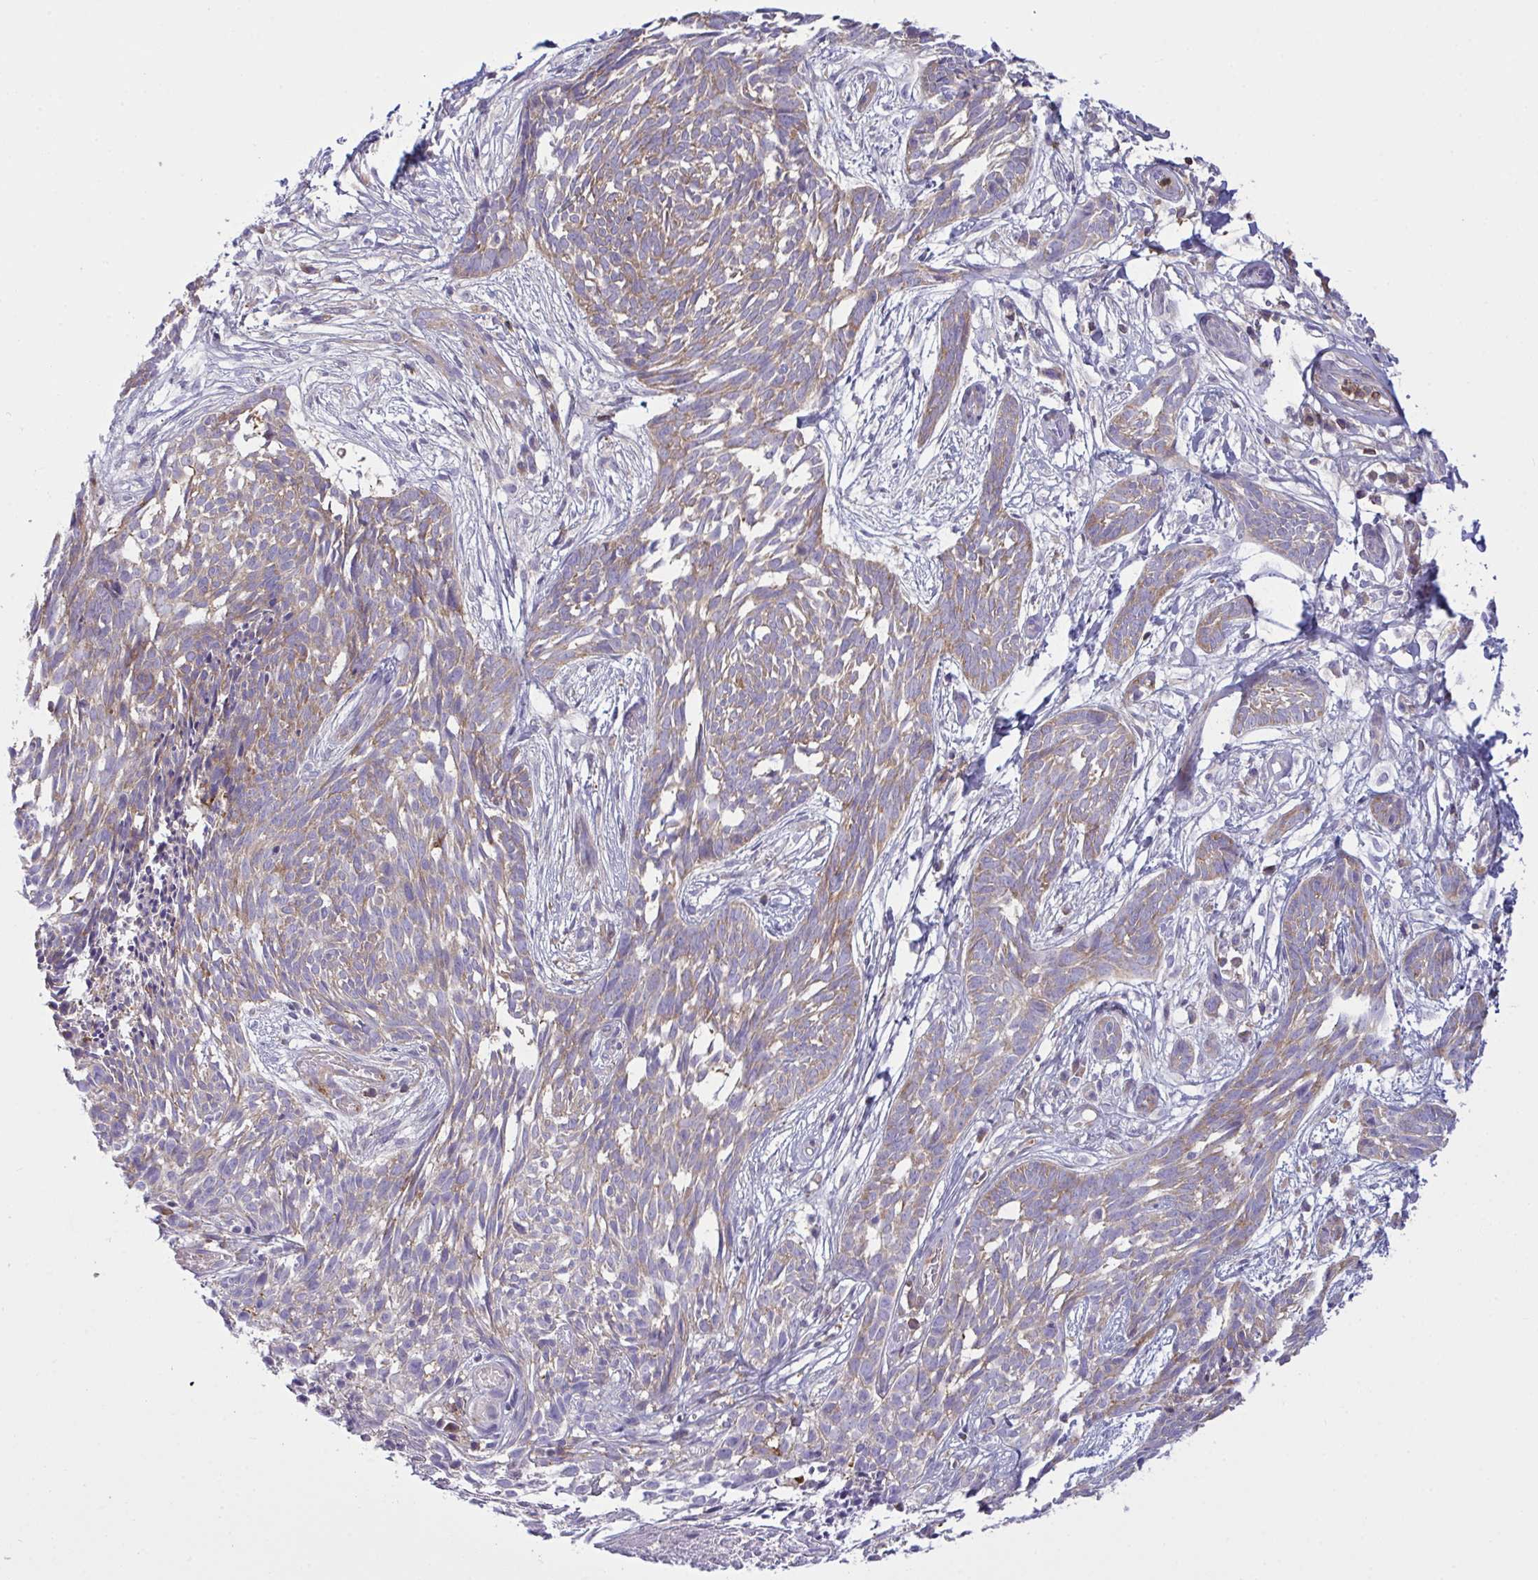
{"staining": {"intensity": "weak", "quantity": "25%-75%", "location": "cytoplasmic/membranous"}, "tissue": "skin cancer", "cell_type": "Tumor cells", "image_type": "cancer", "snomed": [{"axis": "morphology", "description": "Basal cell carcinoma"}, {"axis": "topography", "description": "Skin"}, {"axis": "topography", "description": "Skin, foot"}], "caption": "Approximately 25%-75% of tumor cells in skin cancer exhibit weak cytoplasmic/membranous protein expression as visualized by brown immunohistochemical staining.", "gene": "TSC22D3", "patient": {"sex": "female", "age": 86}}